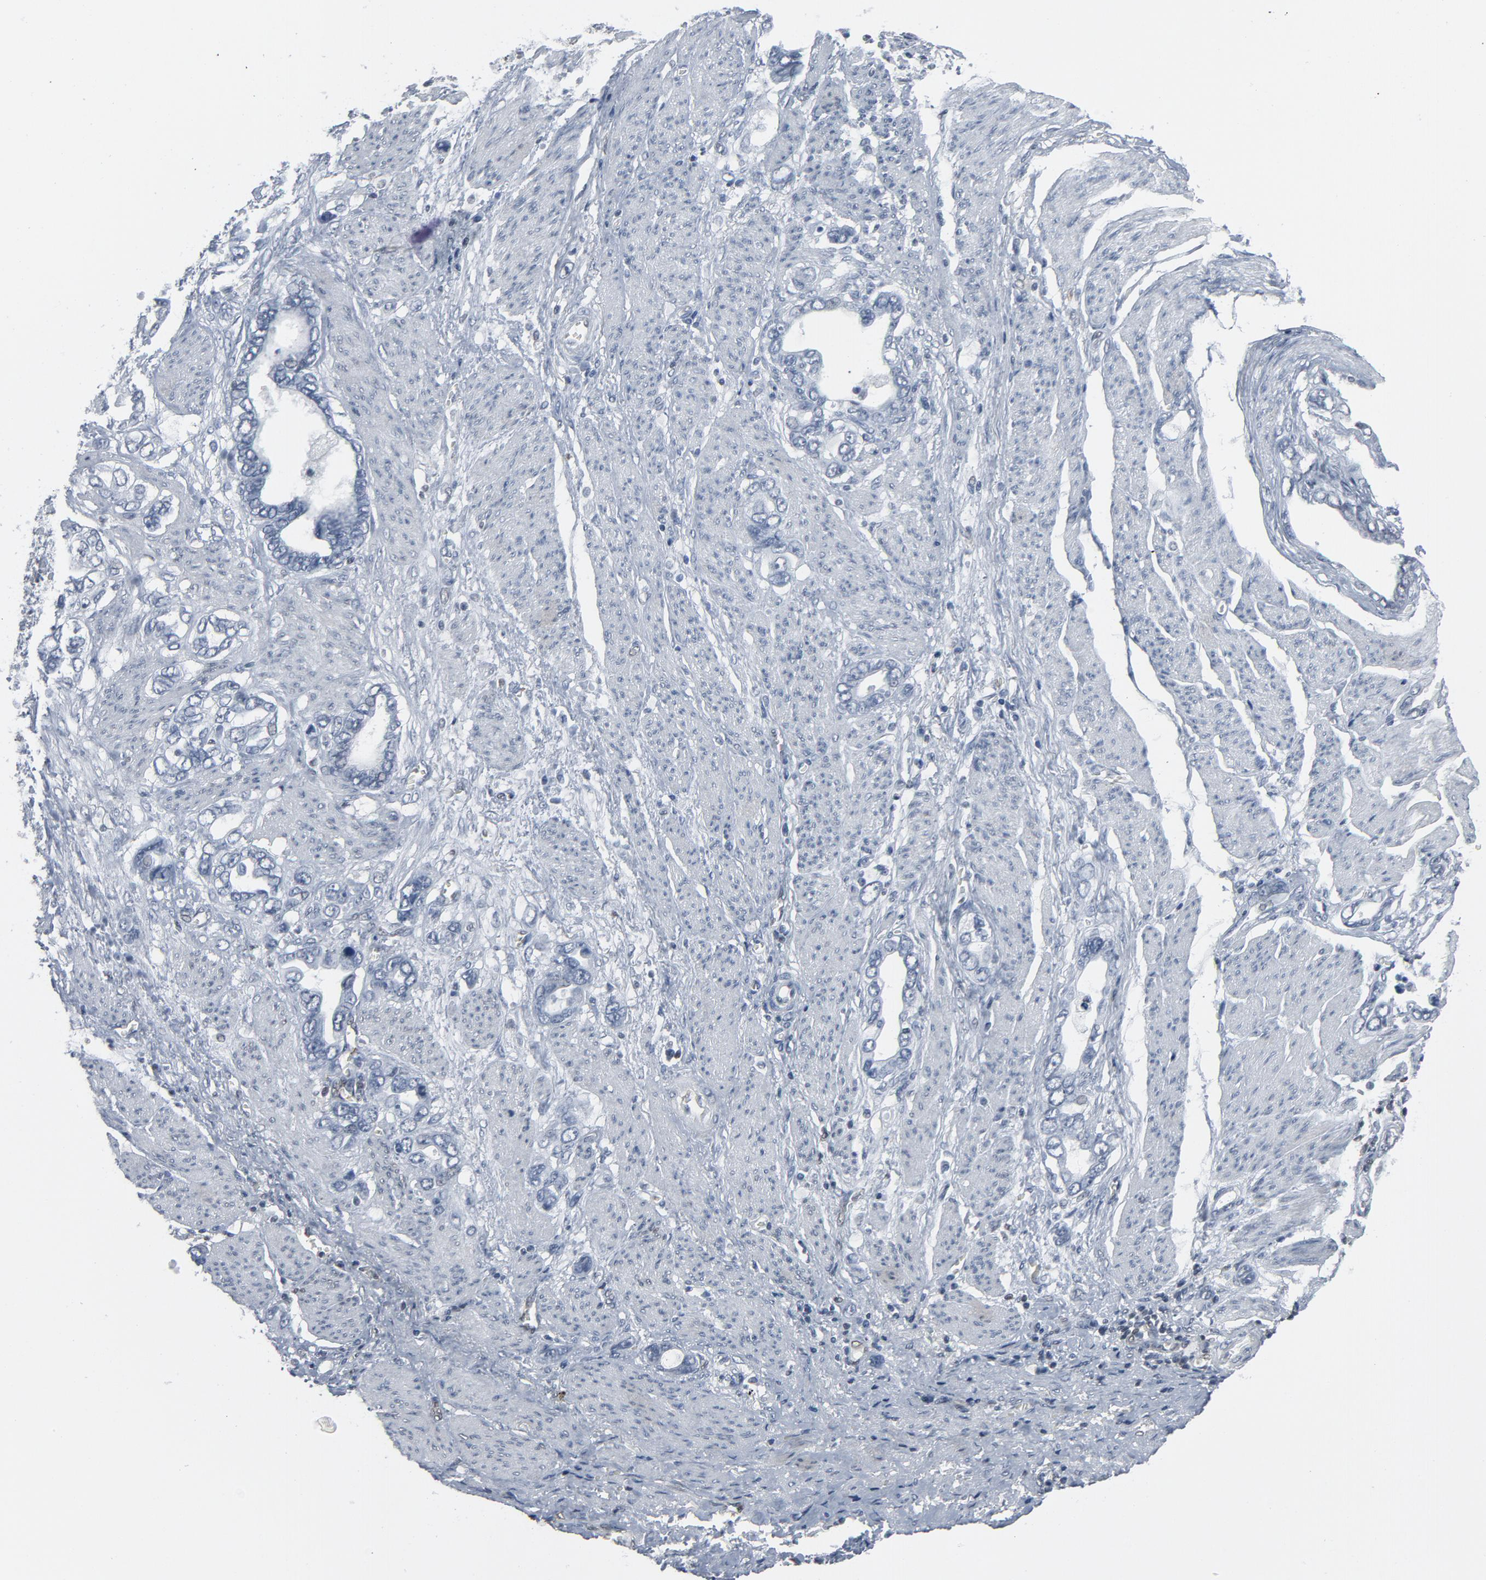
{"staining": {"intensity": "negative", "quantity": "none", "location": "none"}, "tissue": "stomach cancer", "cell_type": "Tumor cells", "image_type": "cancer", "snomed": [{"axis": "morphology", "description": "Adenocarcinoma, NOS"}, {"axis": "topography", "description": "Stomach"}], "caption": "Immunohistochemical staining of human stomach cancer (adenocarcinoma) shows no significant staining in tumor cells.", "gene": "STAT5A", "patient": {"sex": "male", "age": 78}}